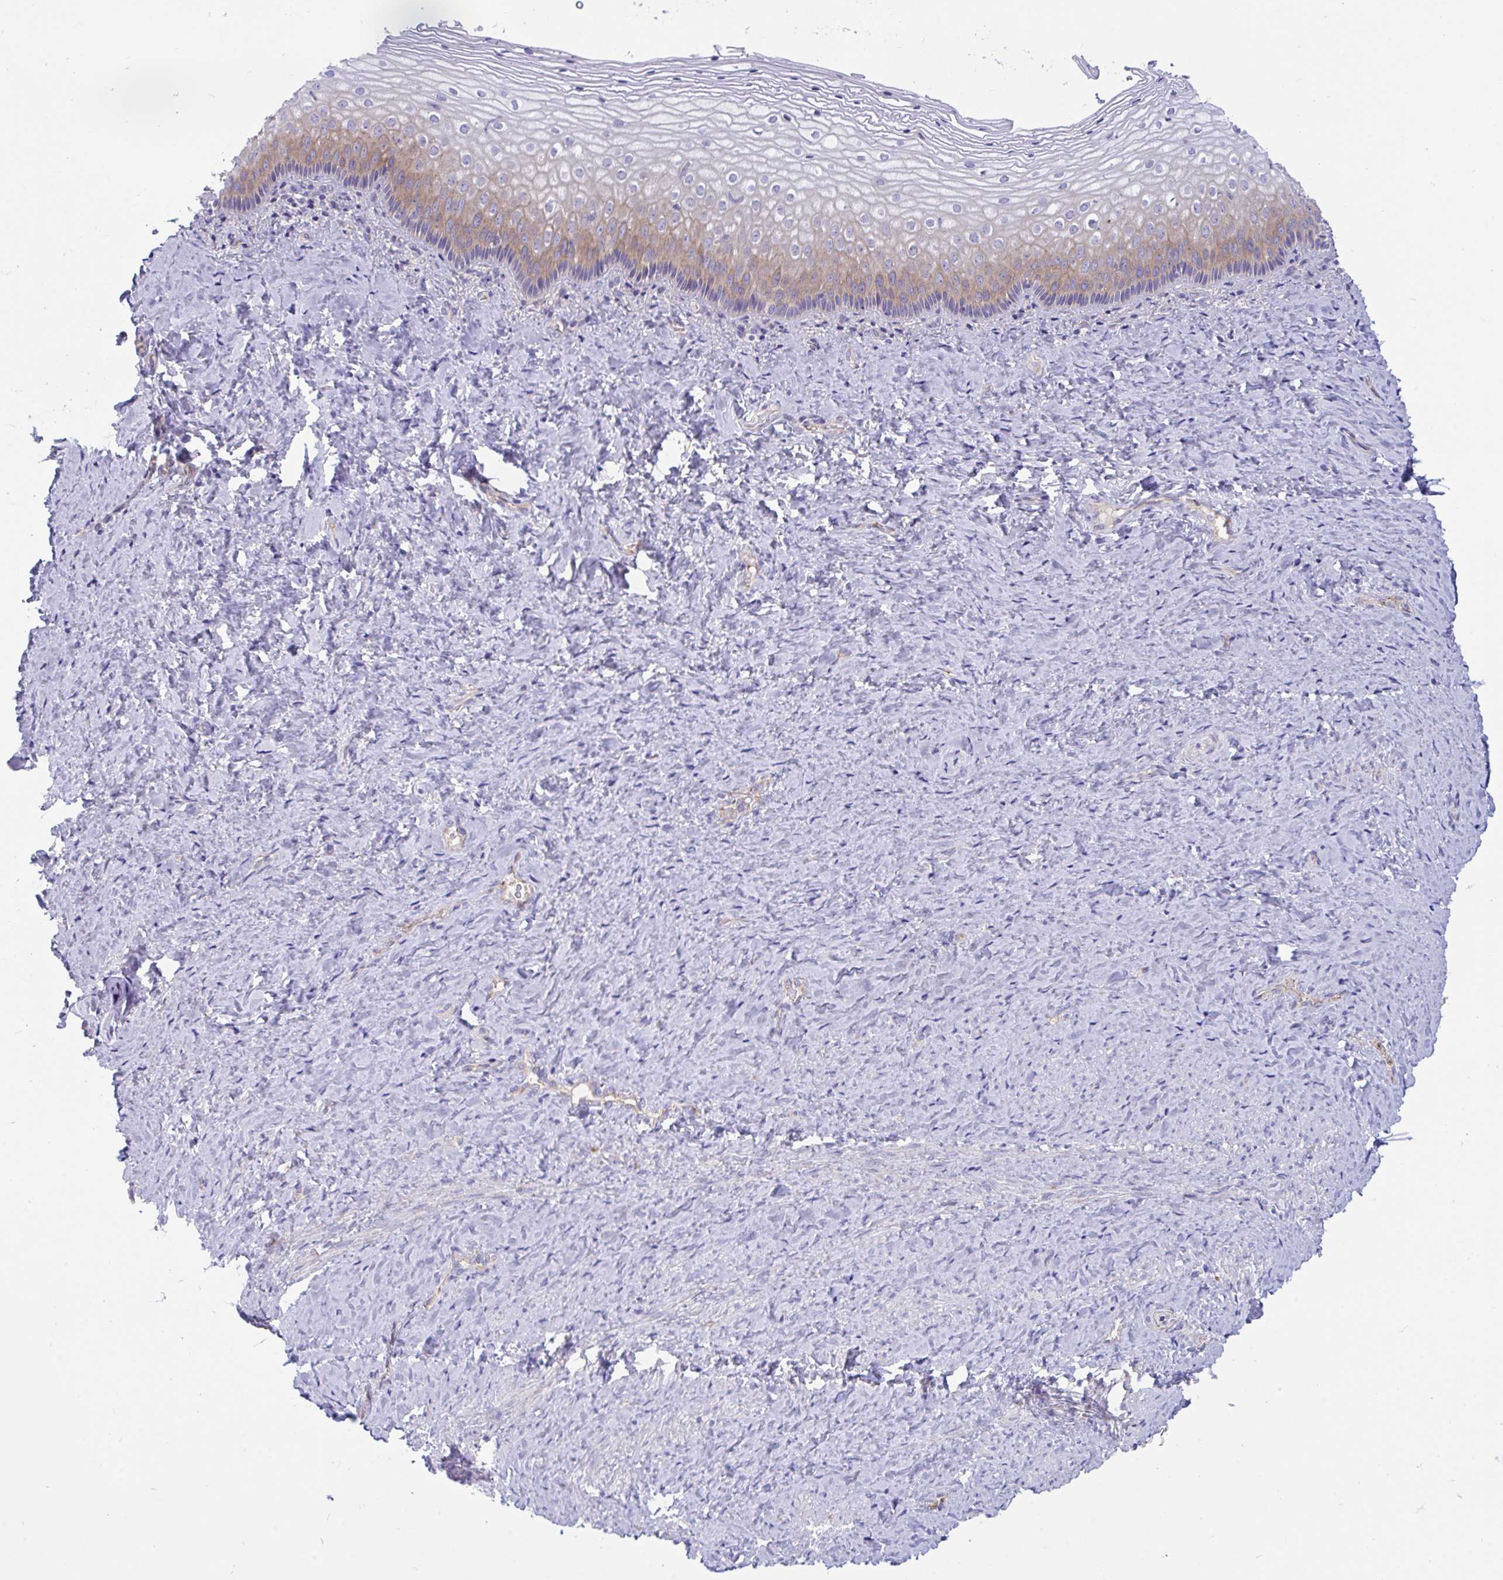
{"staining": {"intensity": "weak", "quantity": "25%-75%", "location": "cytoplasmic/membranous"}, "tissue": "vagina", "cell_type": "Squamous epithelial cells", "image_type": "normal", "snomed": [{"axis": "morphology", "description": "Normal tissue, NOS"}, {"axis": "topography", "description": "Vagina"}], "caption": "IHC (DAB) staining of normal vagina exhibits weak cytoplasmic/membranous protein positivity in about 25%-75% of squamous epithelial cells.", "gene": "IL37", "patient": {"sex": "female", "age": 45}}